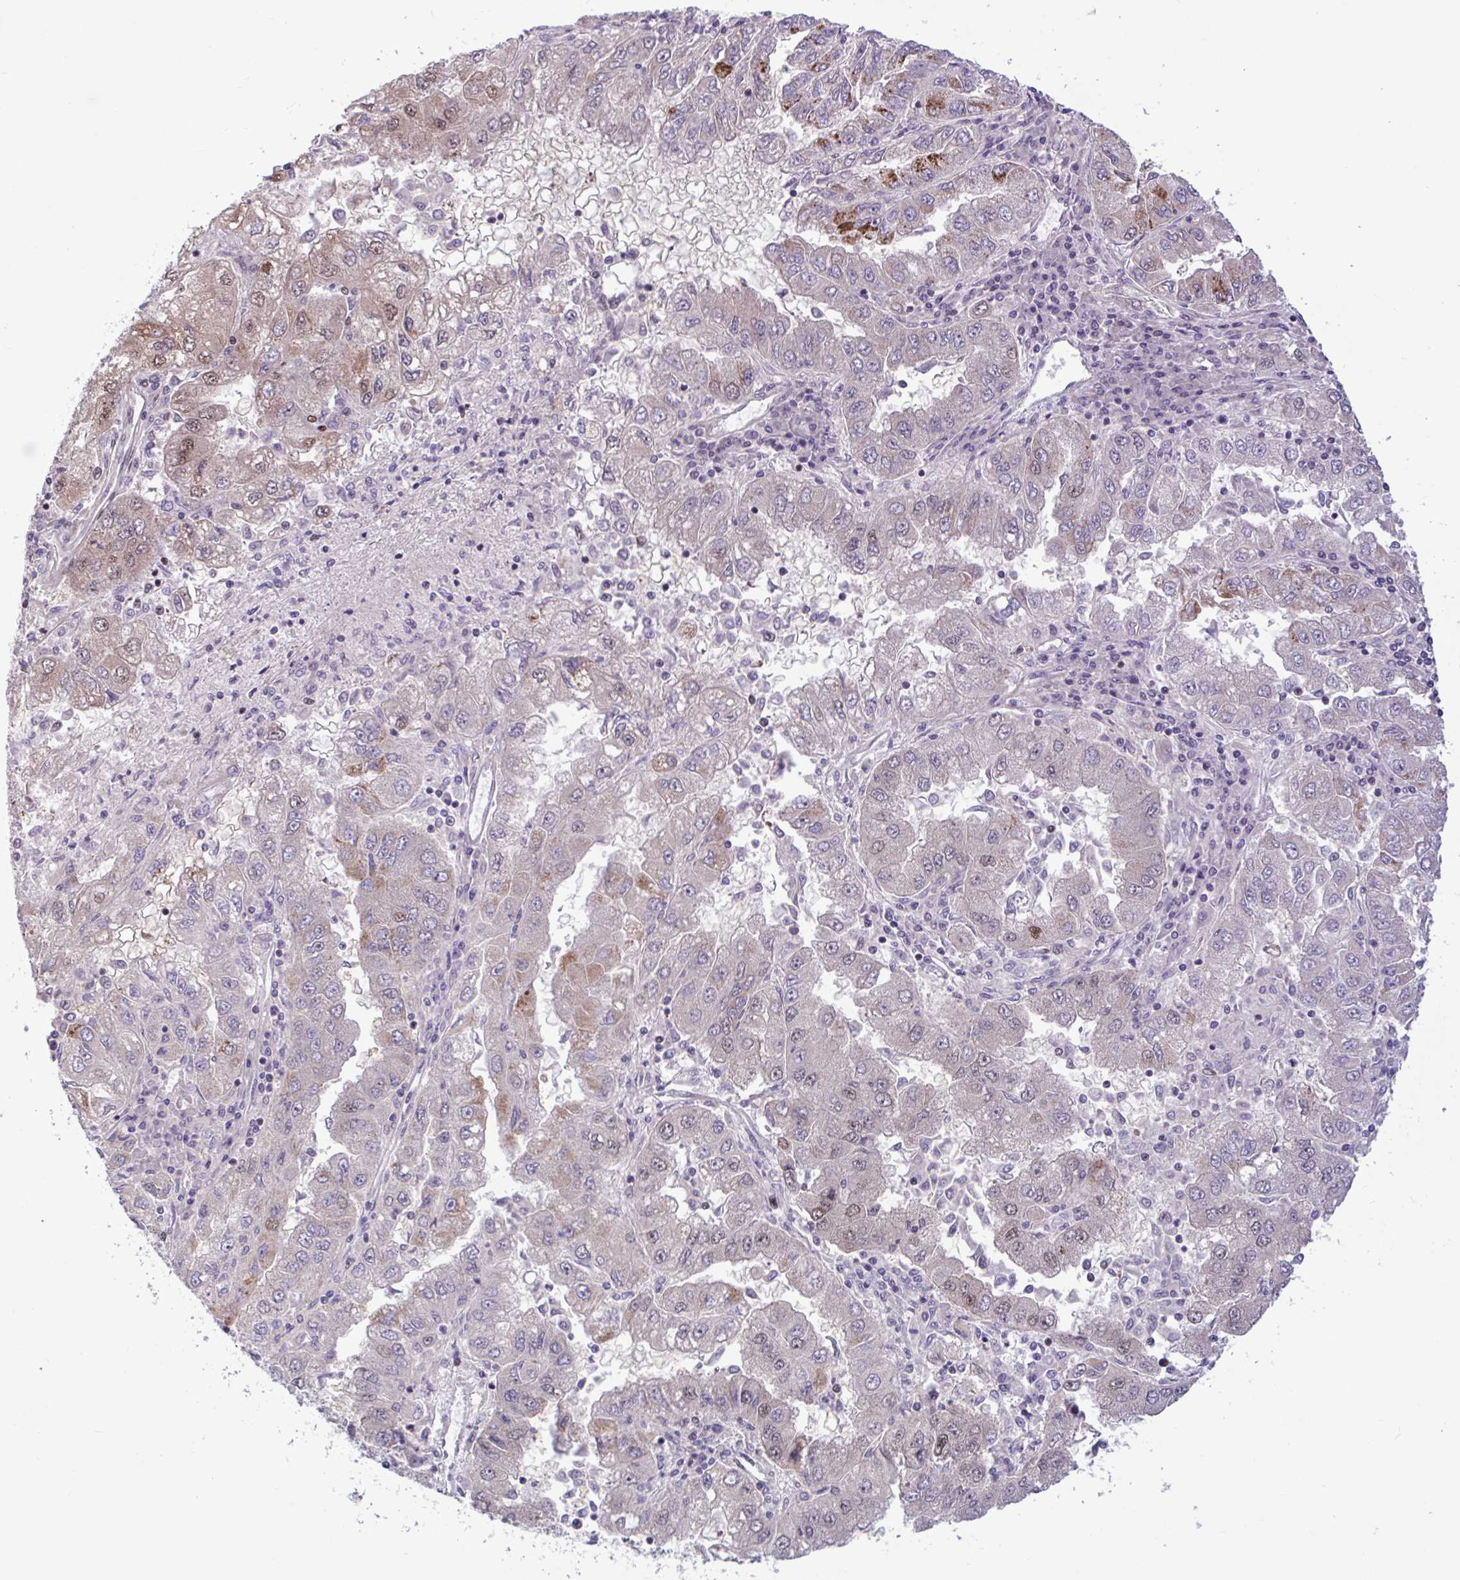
{"staining": {"intensity": "moderate", "quantity": "25%-75%", "location": "cytoplasmic/membranous,nuclear"}, "tissue": "lung cancer", "cell_type": "Tumor cells", "image_type": "cancer", "snomed": [{"axis": "morphology", "description": "Adenocarcinoma, NOS"}, {"axis": "morphology", "description": "Adenocarcinoma primary or metastatic"}, {"axis": "topography", "description": "Lung"}], "caption": "Immunohistochemical staining of lung cancer (adenocarcinoma primary or metastatic) displays medium levels of moderate cytoplasmic/membranous and nuclear expression in about 25%-75% of tumor cells.", "gene": "RBL1", "patient": {"sex": "male", "age": 74}}